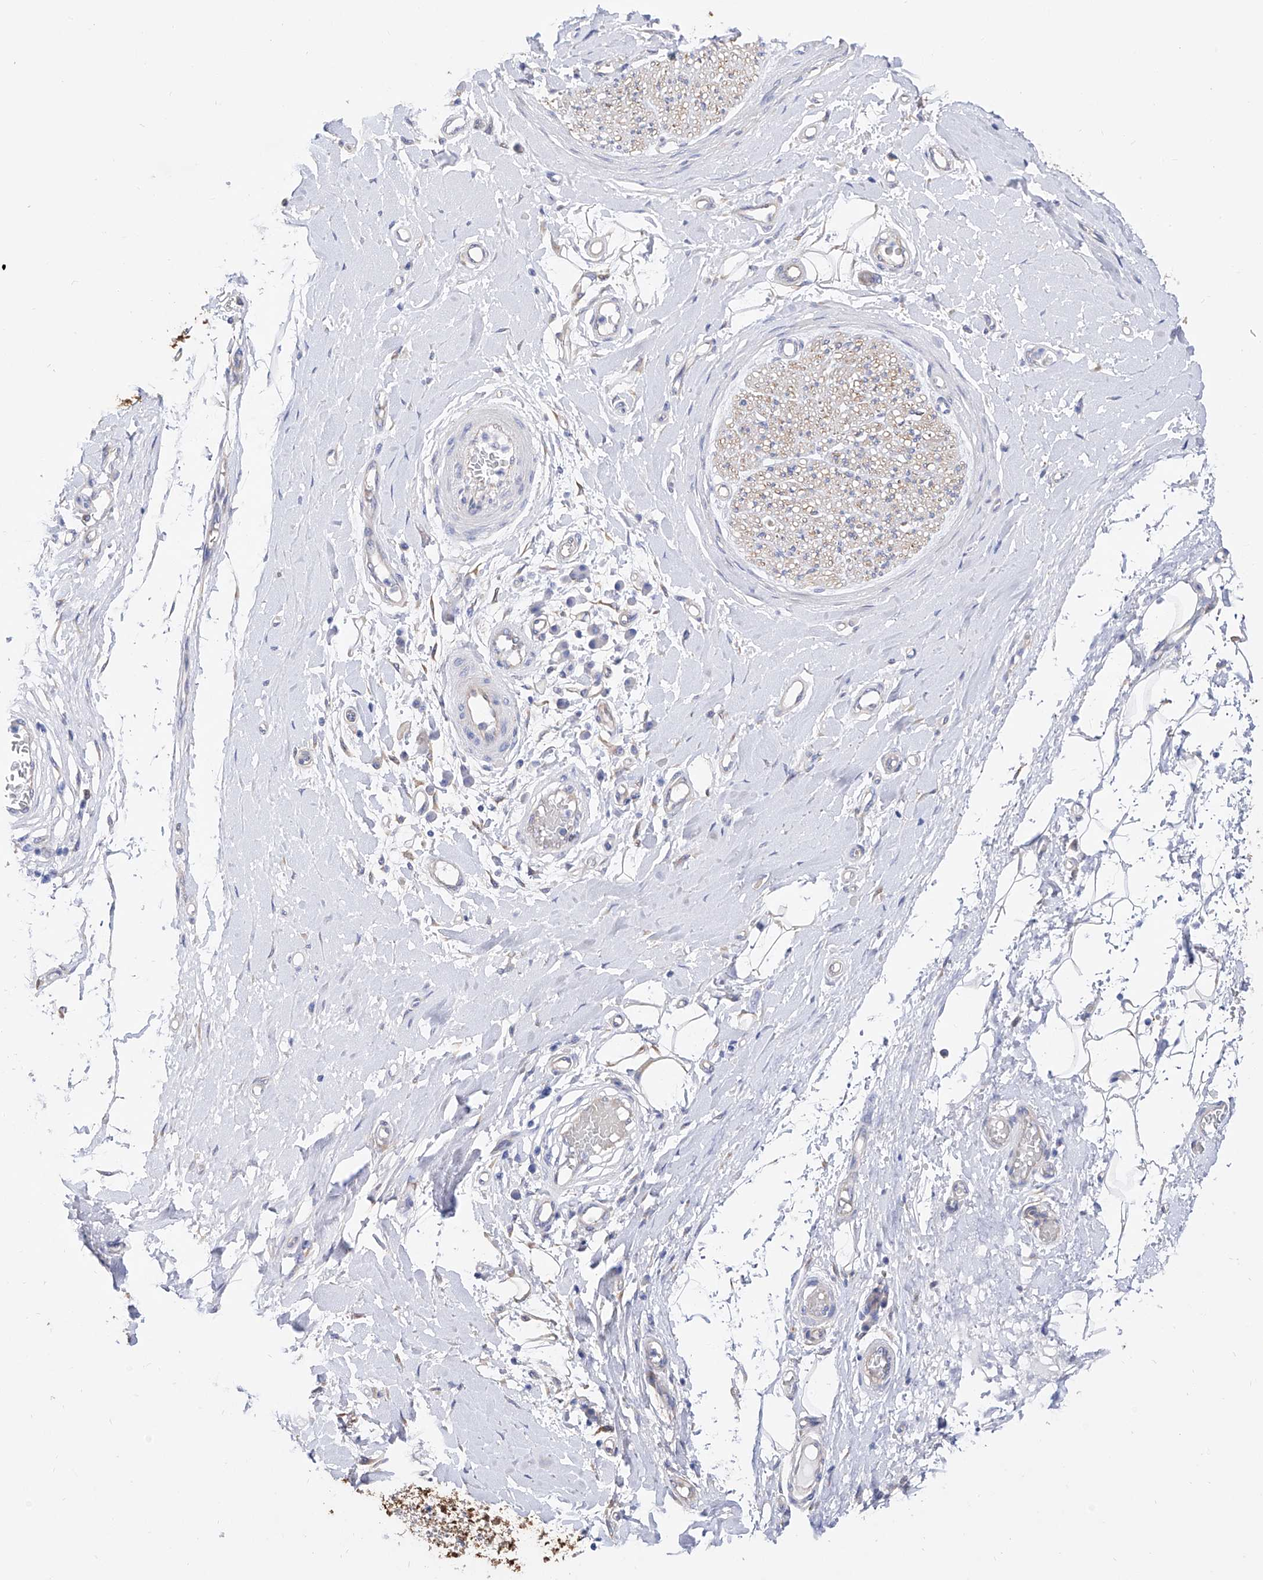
{"staining": {"intensity": "negative", "quantity": "none", "location": "none"}, "tissue": "adipose tissue", "cell_type": "Adipocytes", "image_type": "normal", "snomed": [{"axis": "morphology", "description": "Normal tissue, NOS"}, {"axis": "morphology", "description": "Adenocarcinoma, NOS"}, {"axis": "topography", "description": "Esophagus"}, {"axis": "topography", "description": "Stomach, upper"}, {"axis": "topography", "description": "Peripheral nerve tissue"}], "caption": "Immunohistochemistry of benign adipose tissue exhibits no expression in adipocytes.", "gene": "ZNF653", "patient": {"sex": "male", "age": 62}}